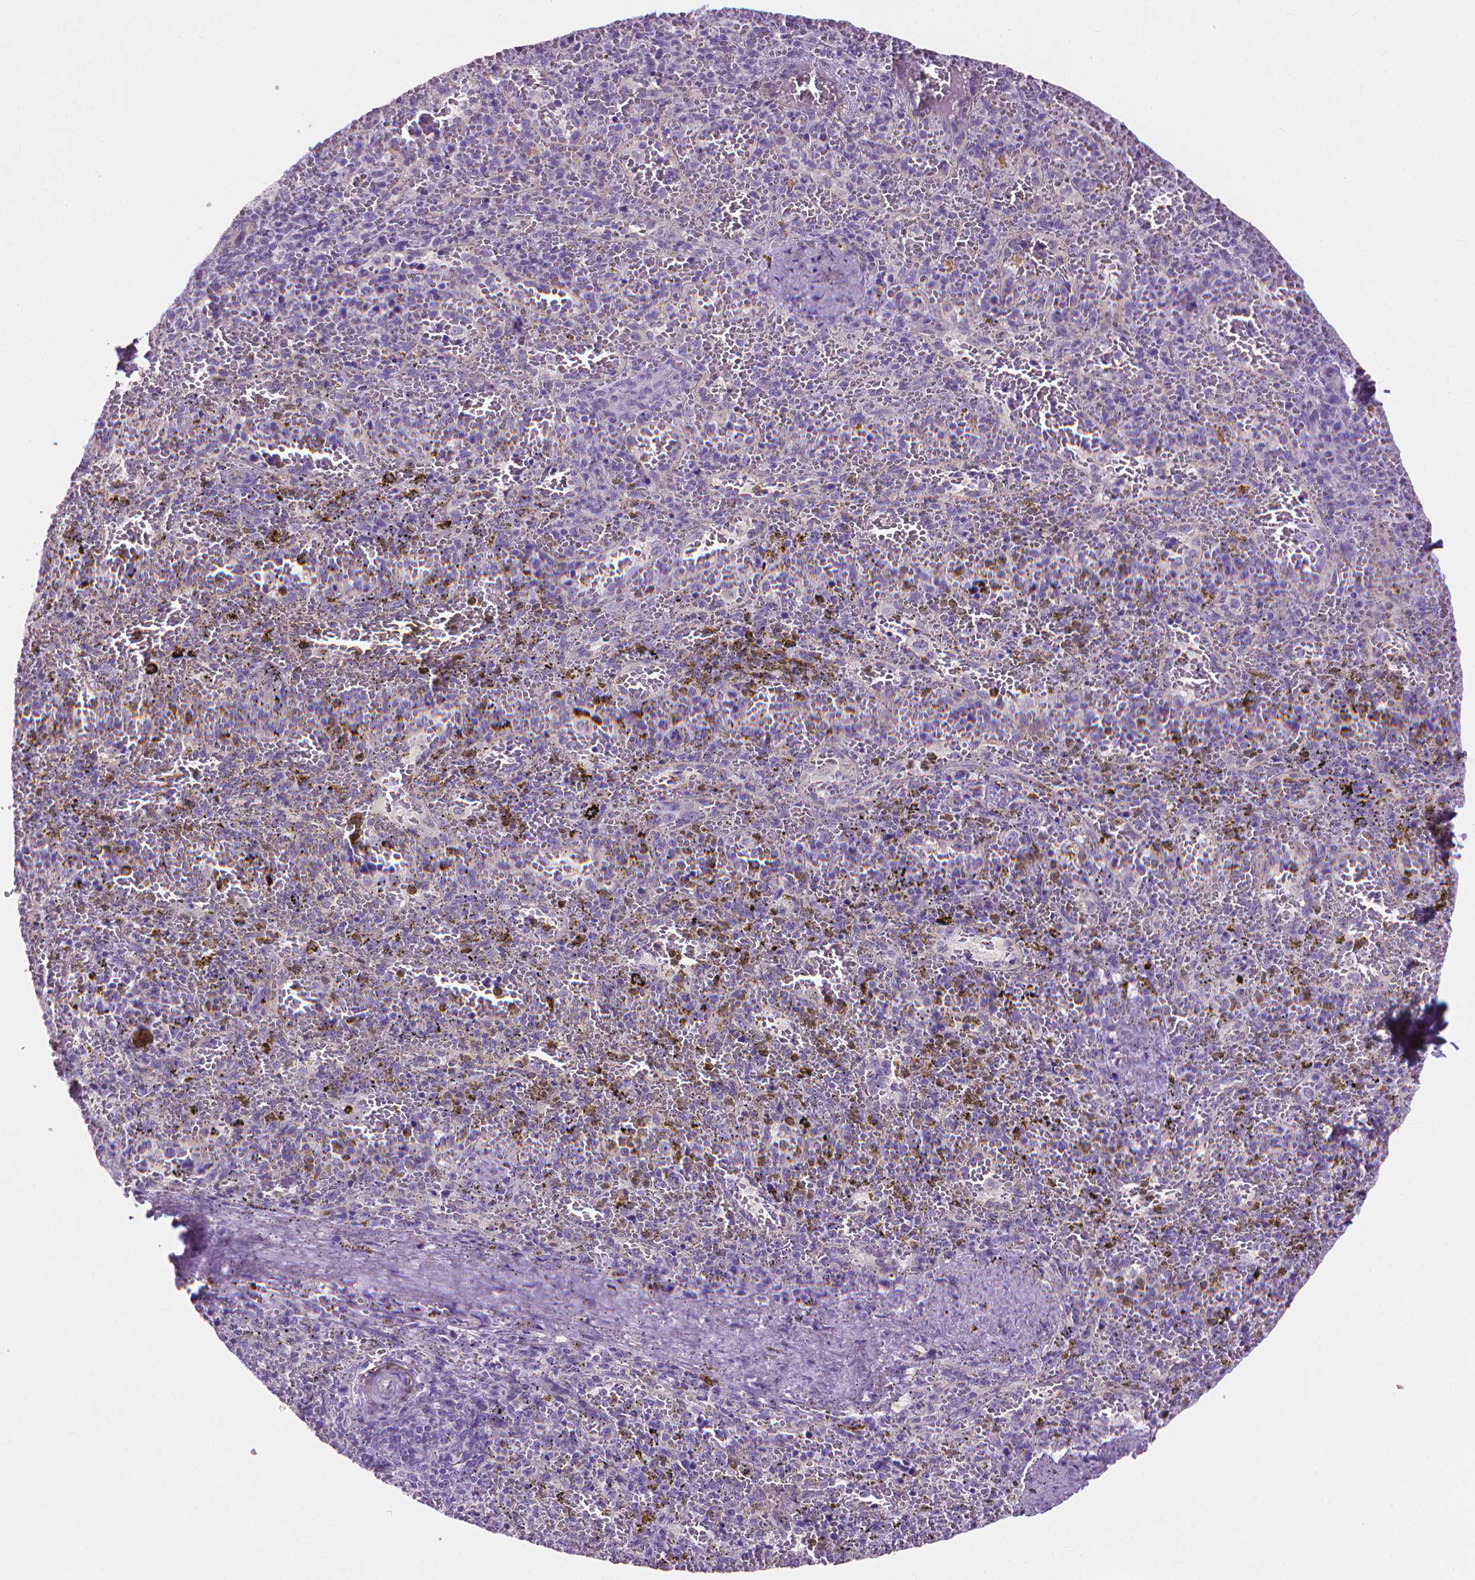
{"staining": {"intensity": "negative", "quantity": "none", "location": "none"}, "tissue": "spleen", "cell_type": "Cells in red pulp", "image_type": "normal", "snomed": [{"axis": "morphology", "description": "Normal tissue, NOS"}, {"axis": "topography", "description": "Spleen"}], "caption": "High magnification brightfield microscopy of benign spleen stained with DAB (3,3'-diaminobenzidine) (brown) and counterstained with hematoxylin (blue): cells in red pulp show no significant staining.", "gene": "KRT73", "patient": {"sex": "female", "age": 50}}